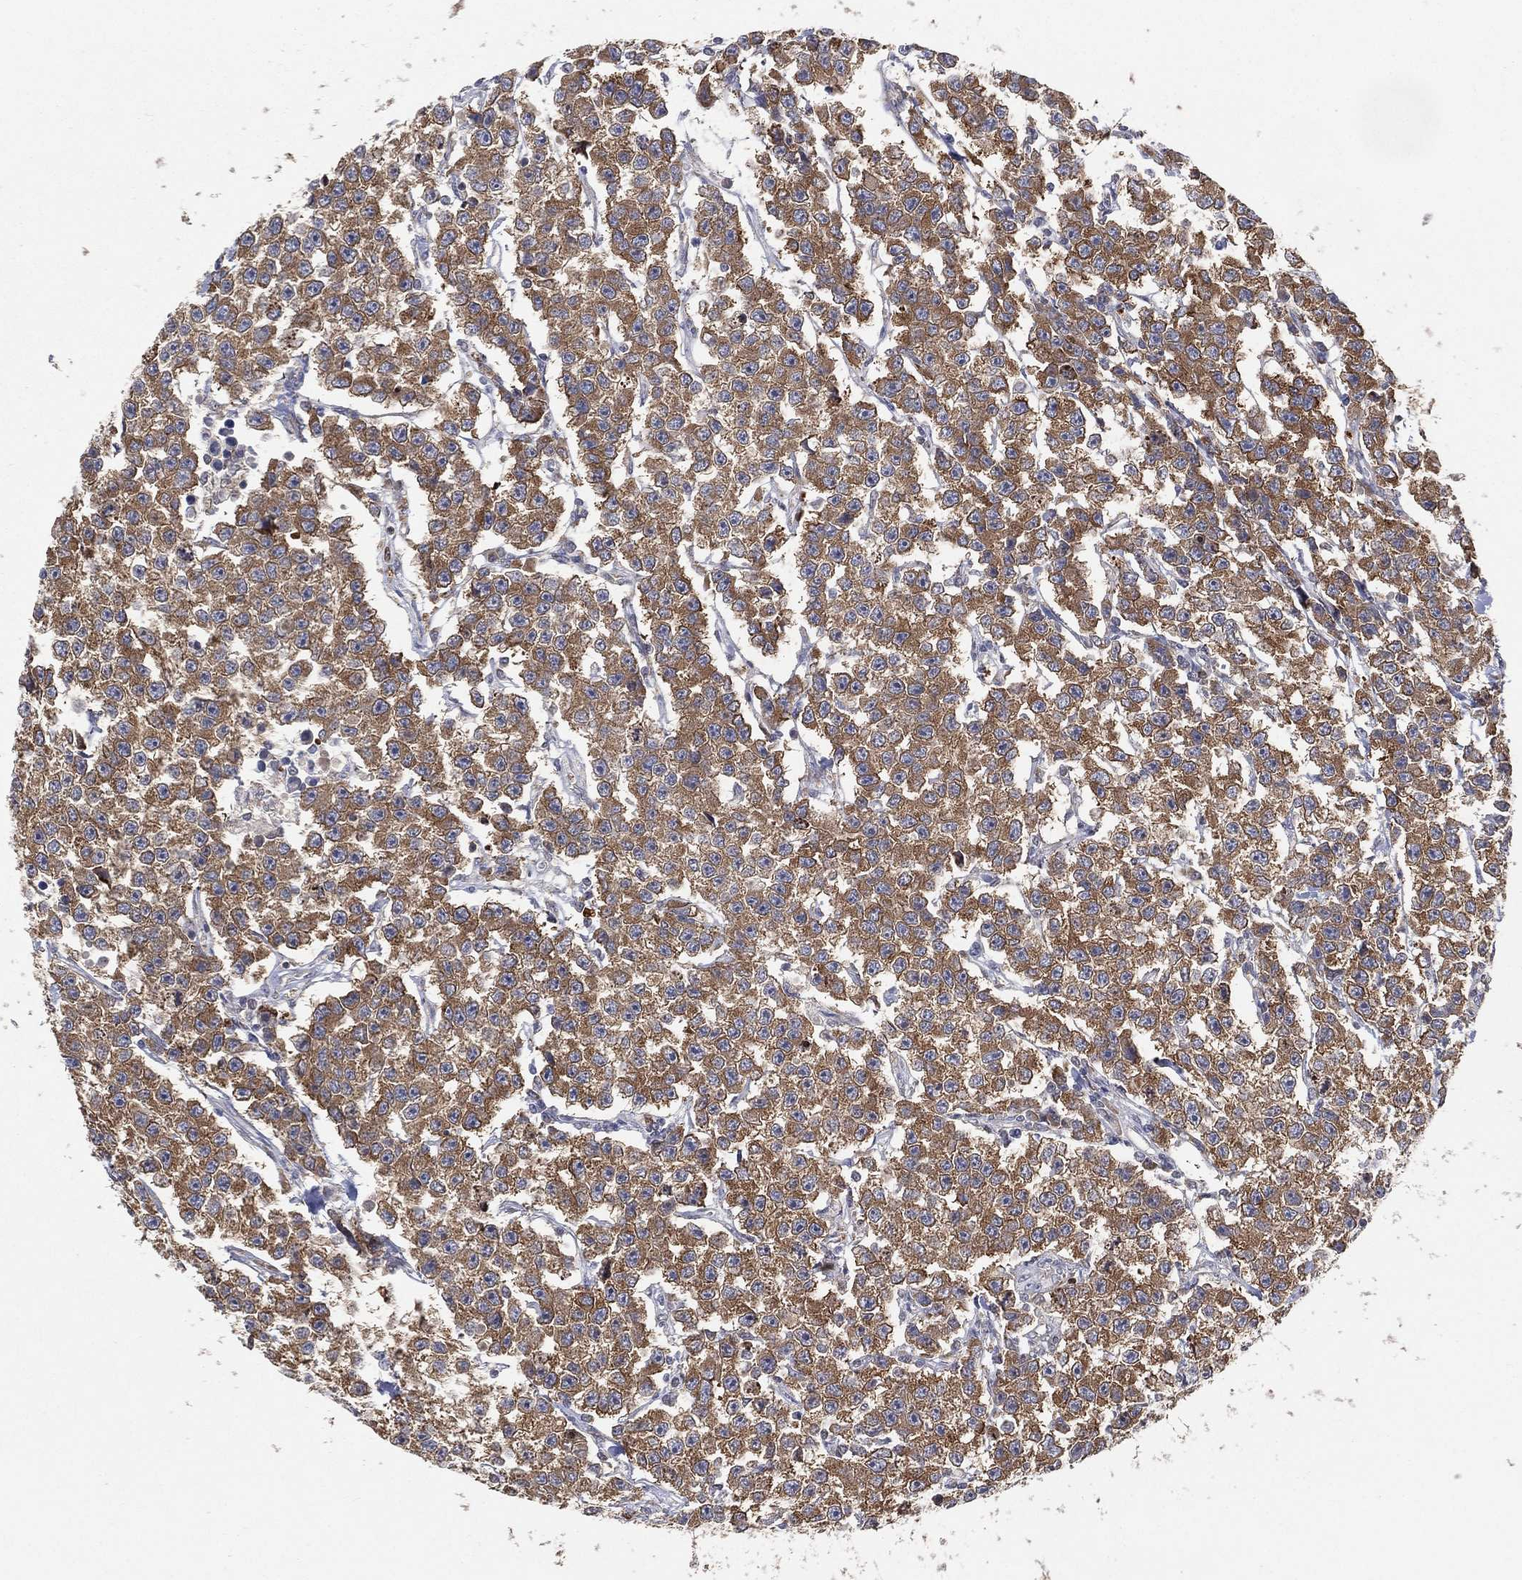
{"staining": {"intensity": "moderate", "quantity": ">75%", "location": "cytoplasmic/membranous"}, "tissue": "testis cancer", "cell_type": "Tumor cells", "image_type": "cancer", "snomed": [{"axis": "morphology", "description": "Seminoma, NOS"}, {"axis": "topography", "description": "Testis"}], "caption": "Tumor cells reveal medium levels of moderate cytoplasmic/membranous staining in approximately >75% of cells in testis cancer (seminoma).", "gene": "TMTC4", "patient": {"sex": "male", "age": 59}}